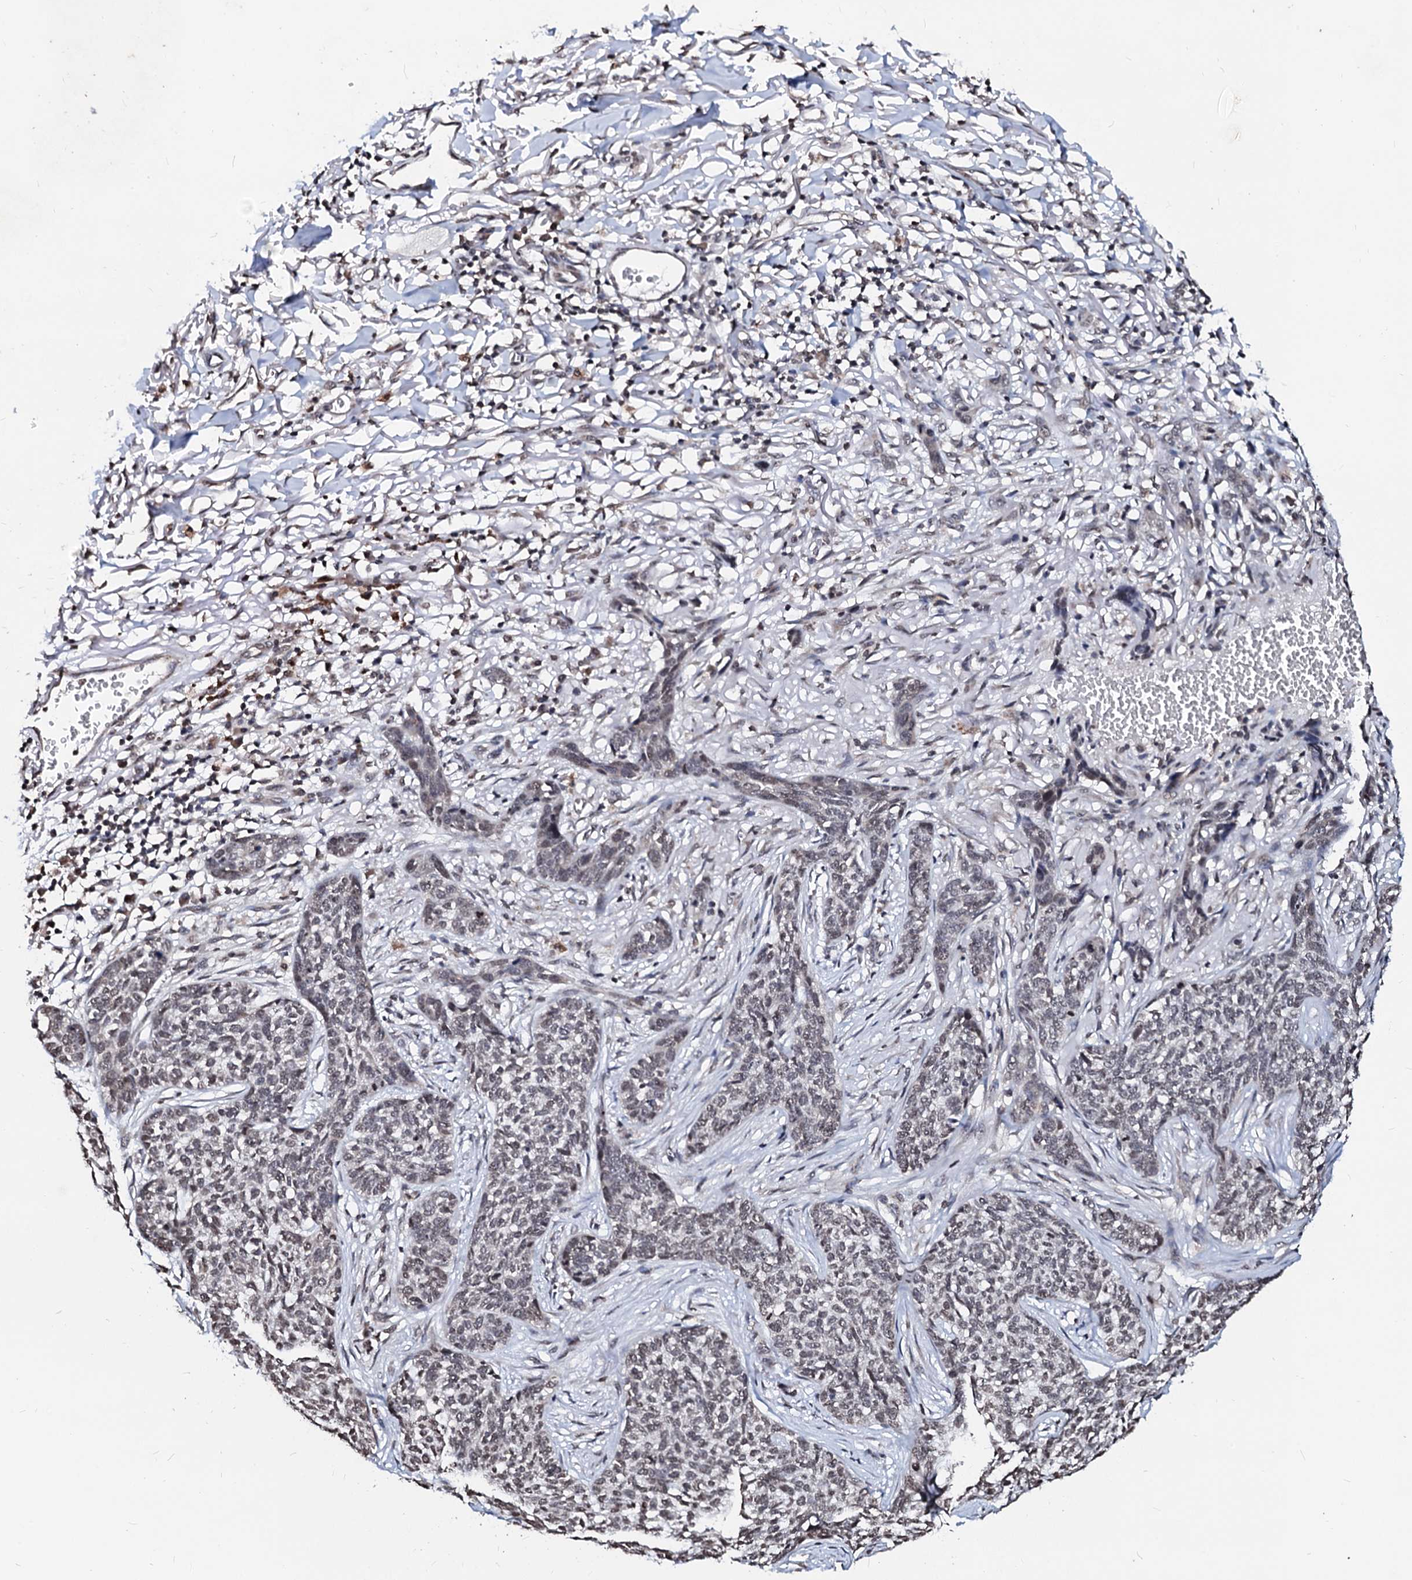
{"staining": {"intensity": "weak", "quantity": "<25%", "location": "nuclear"}, "tissue": "skin cancer", "cell_type": "Tumor cells", "image_type": "cancer", "snomed": [{"axis": "morphology", "description": "Basal cell carcinoma"}, {"axis": "topography", "description": "Skin"}], "caption": "Immunohistochemistry photomicrograph of neoplastic tissue: skin basal cell carcinoma stained with DAB exhibits no significant protein expression in tumor cells. (DAB (3,3'-diaminobenzidine) IHC visualized using brightfield microscopy, high magnification).", "gene": "LSM11", "patient": {"sex": "male", "age": 85}}